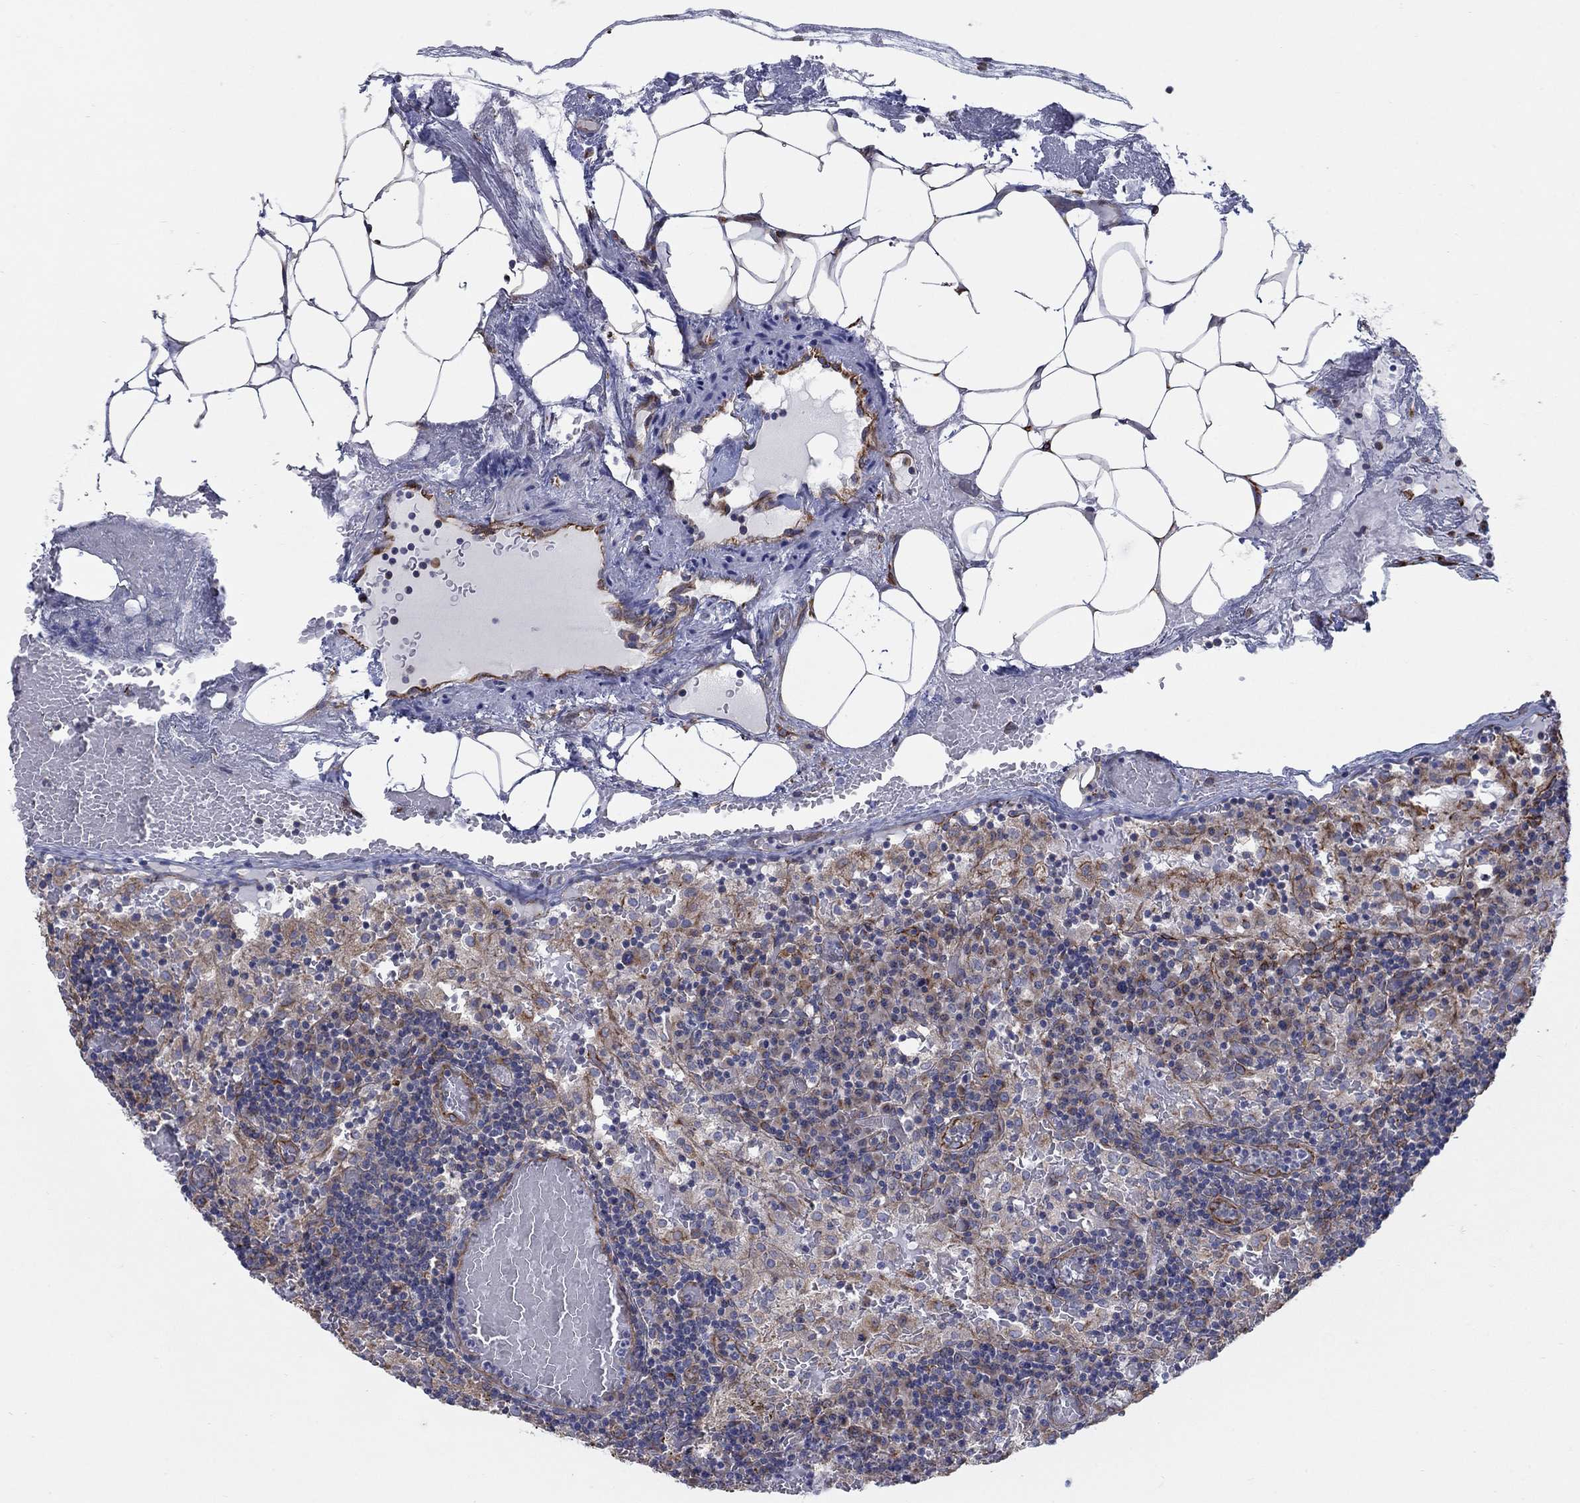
{"staining": {"intensity": "strong", "quantity": "<25%", "location": "cytoplasmic/membranous"}, "tissue": "lymph node", "cell_type": "Germinal center cells", "image_type": "normal", "snomed": [{"axis": "morphology", "description": "Normal tissue, NOS"}, {"axis": "topography", "description": "Lymph node"}], "caption": "Human lymph node stained for a protein (brown) exhibits strong cytoplasmic/membranous positive staining in about <25% of germinal center cells.", "gene": "TMEM59", "patient": {"sex": "male", "age": 62}}